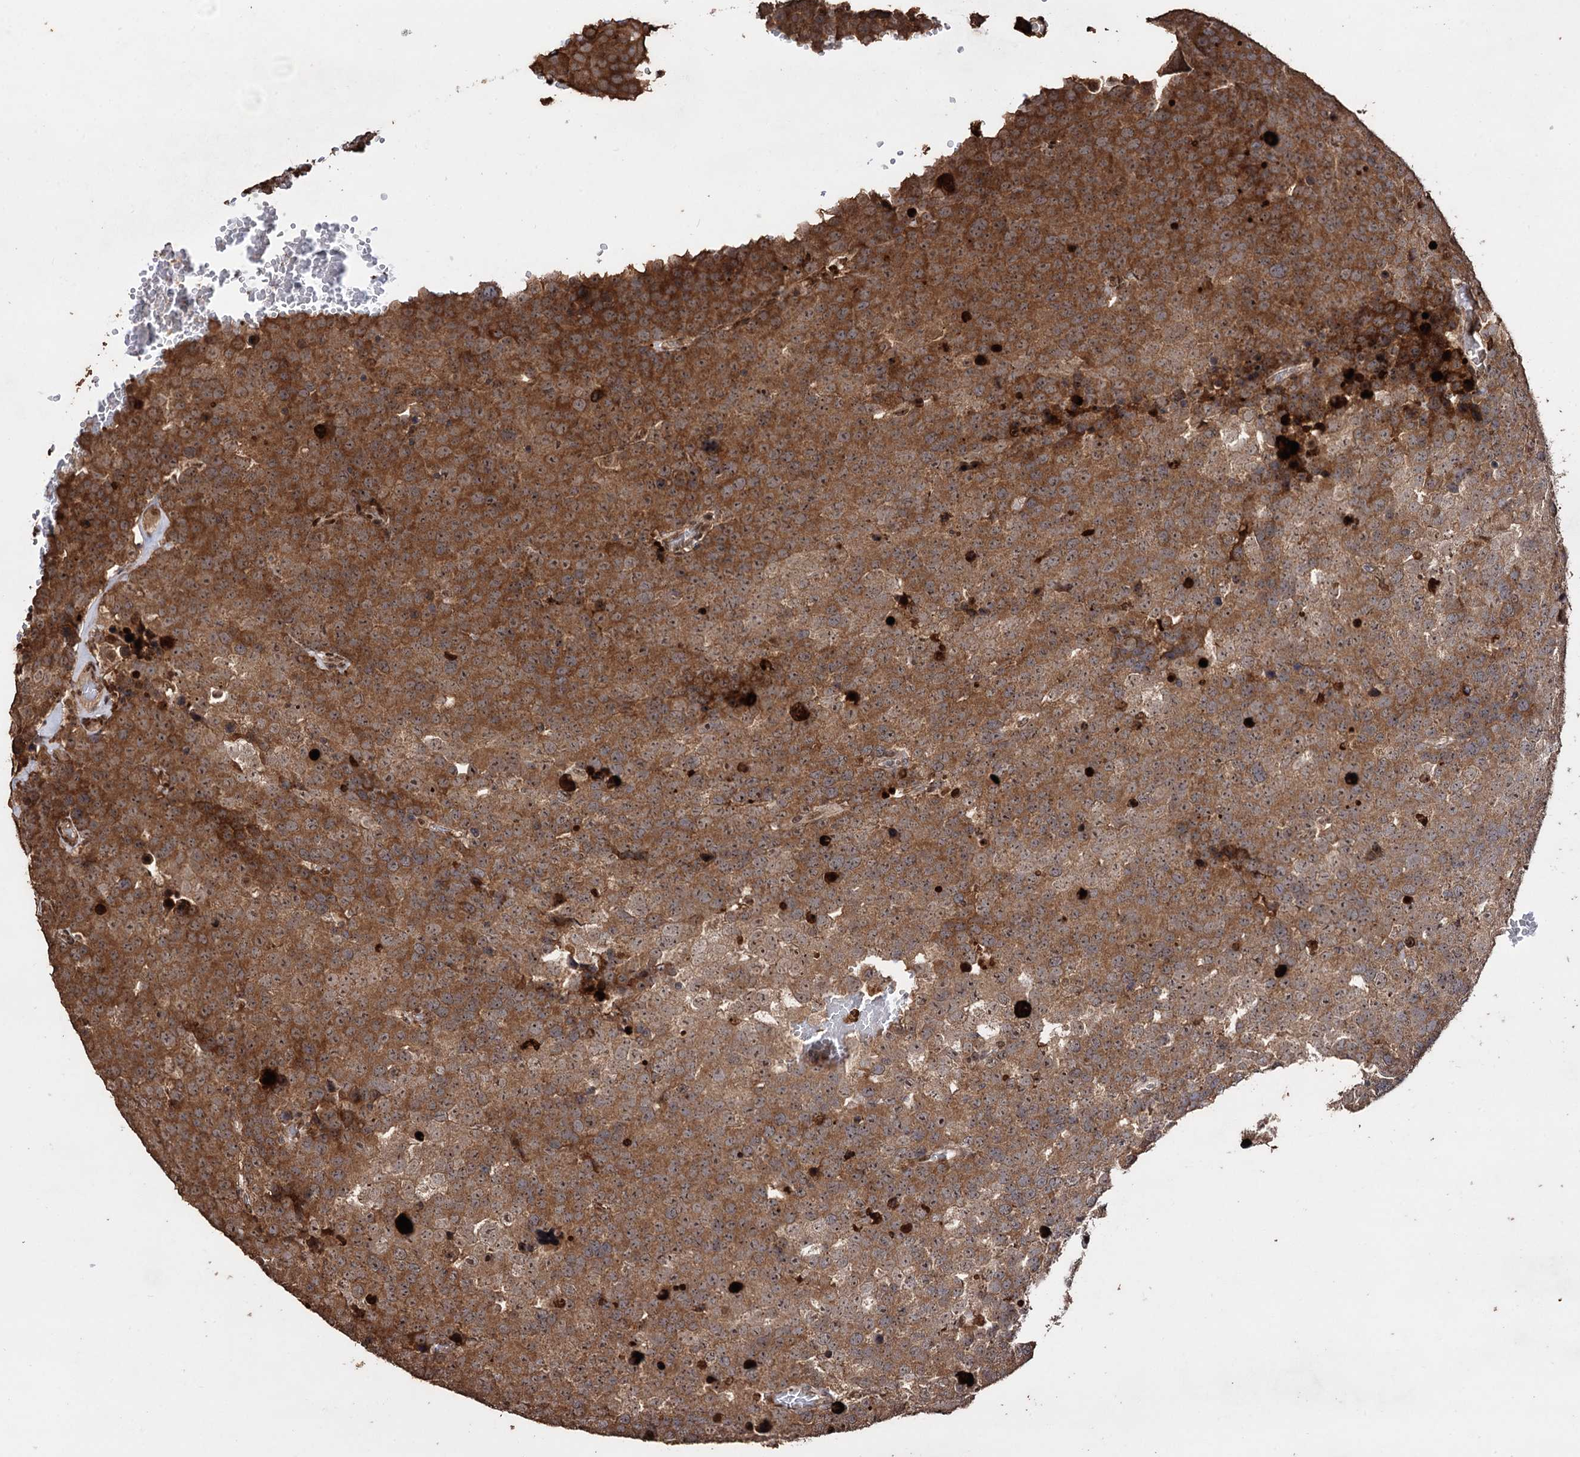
{"staining": {"intensity": "moderate", "quantity": ">75%", "location": "cytoplasmic/membranous,nuclear"}, "tissue": "testis cancer", "cell_type": "Tumor cells", "image_type": "cancer", "snomed": [{"axis": "morphology", "description": "Seminoma, NOS"}, {"axis": "topography", "description": "Testis"}], "caption": "Tumor cells display medium levels of moderate cytoplasmic/membranous and nuclear positivity in about >75% of cells in human testis cancer. (brown staining indicates protein expression, while blue staining denotes nuclei).", "gene": "PIGB", "patient": {"sex": "male", "age": 71}}